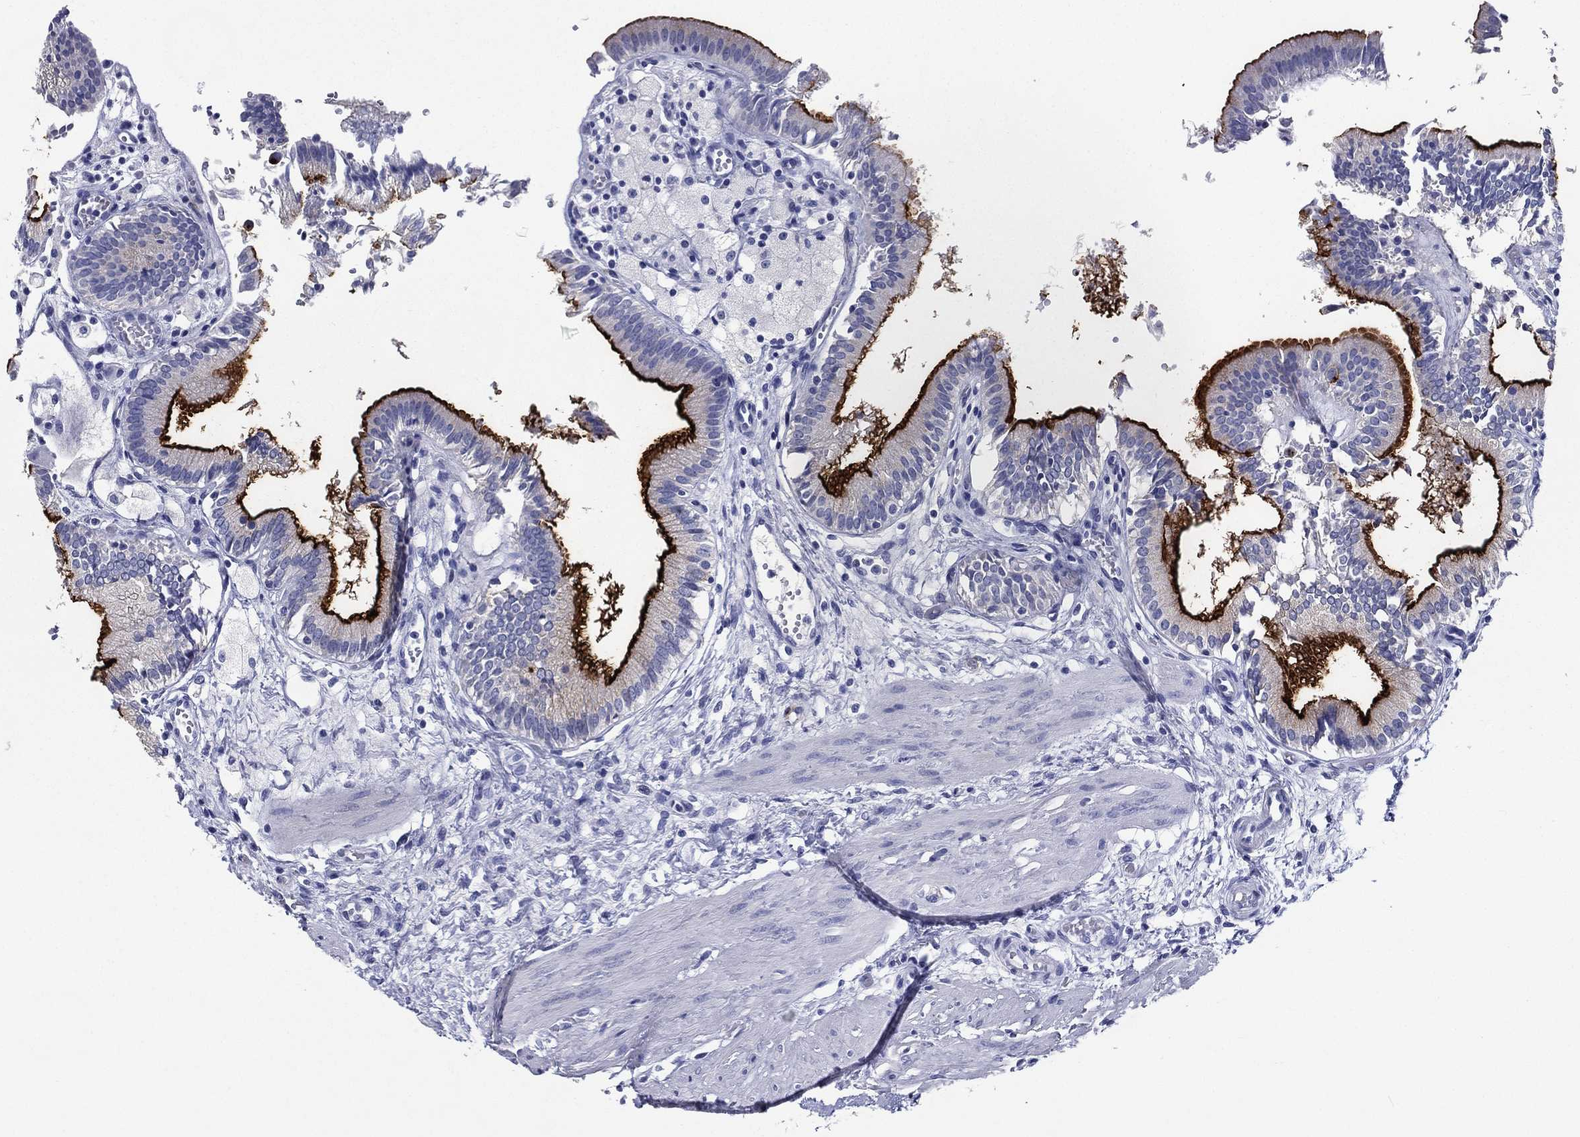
{"staining": {"intensity": "strong", "quantity": "25%-75%", "location": "cytoplasmic/membranous"}, "tissue": "gallbladder", "cell_type": "Glandular cells", "image_type": "normal", "snomed": [{"axis": "morphology", "description": "Normal tissue, NOS"}, {"axis": "topography", "description": "Gallbladder"}], "caption": "Immunohistochemical staining of benign human gallbladder shows 25%-75% levels of strong cytoplasmic/membranous protein staining in about 25%-75% of glandular cells.", "gene": "ACE2", "patient": {"sex": "female", "age": 24}}